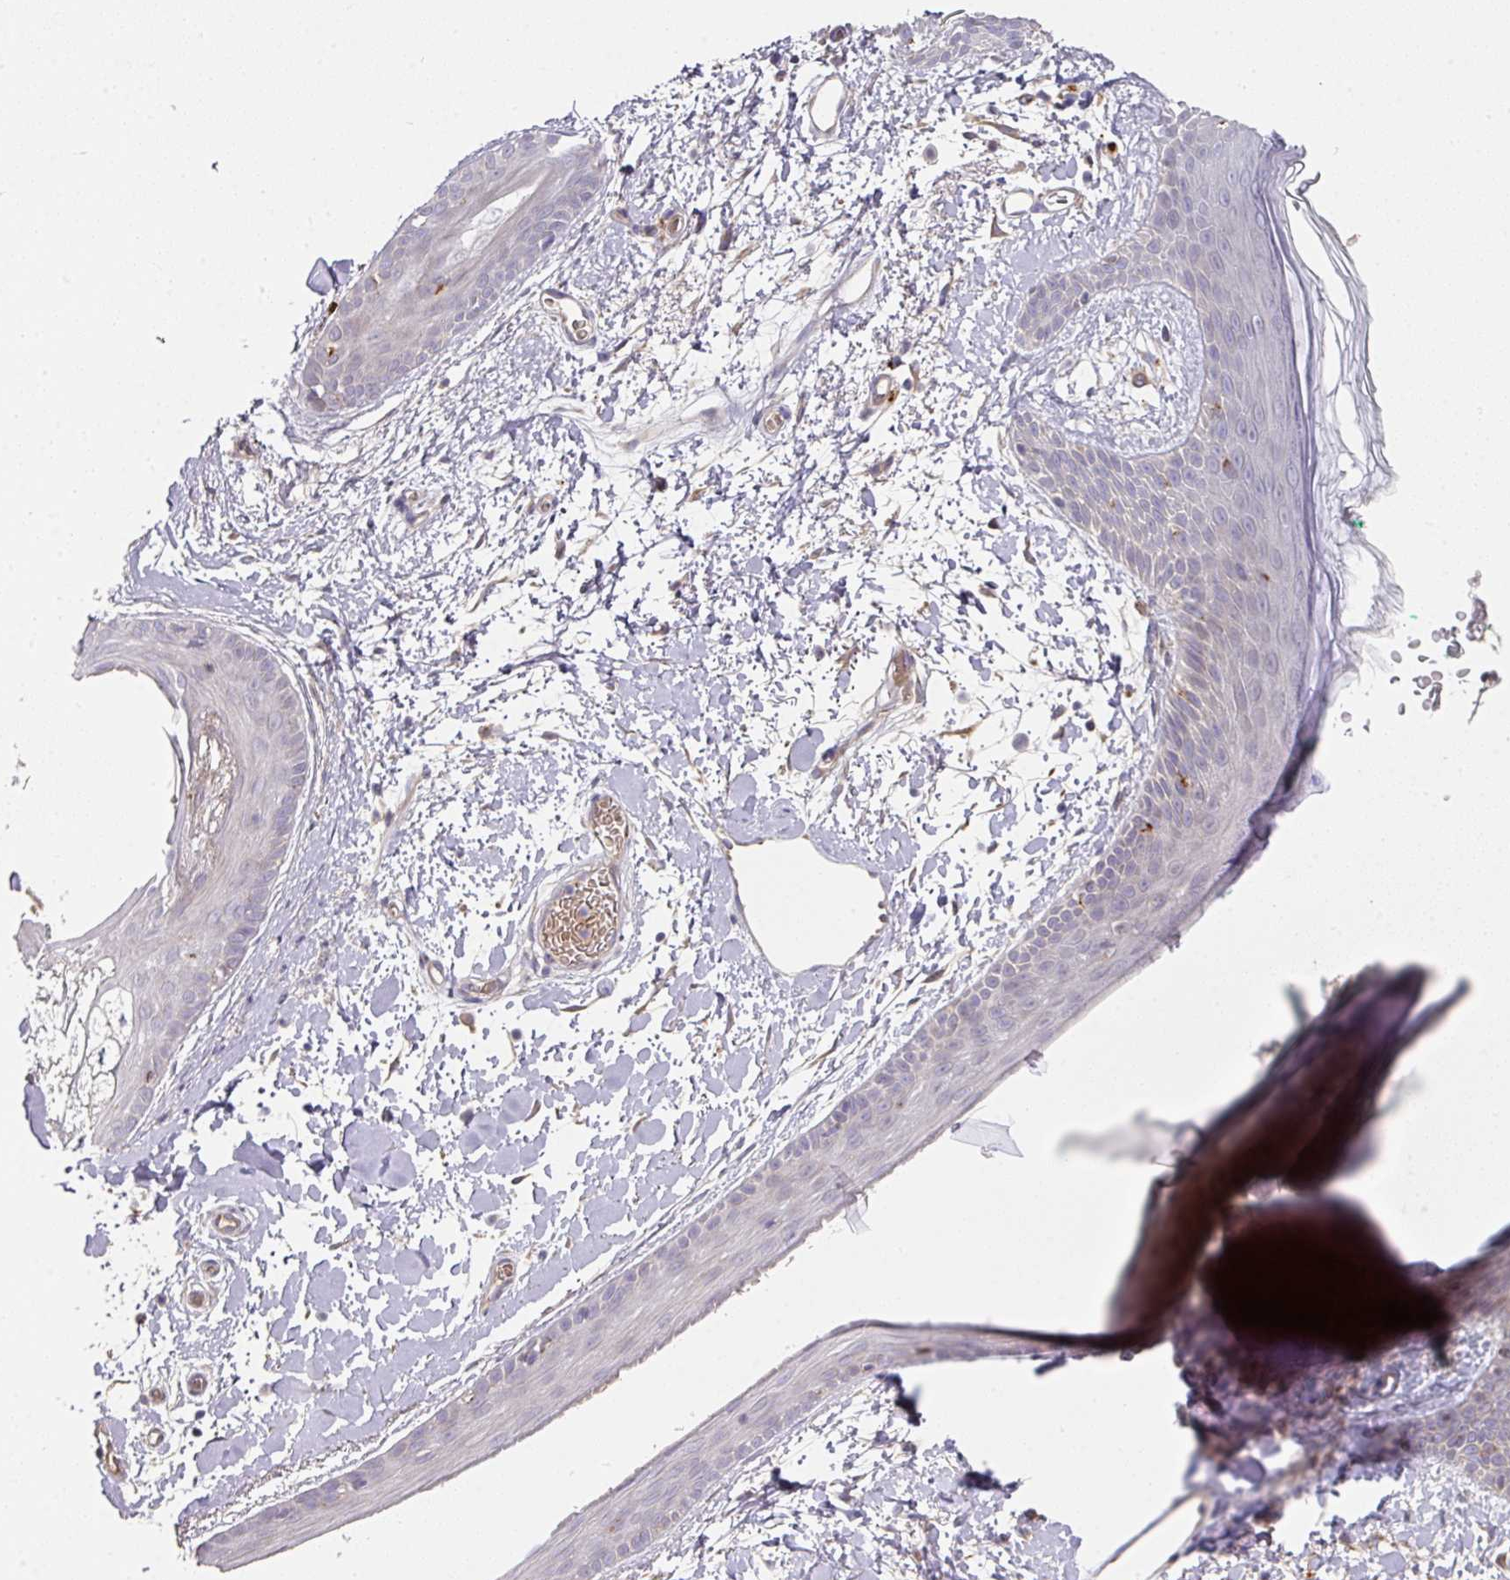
{"staining": {"intensity": "moderate", "quantity": "<25%", "location": "cytoplasmic/membranous"}, "tissue": "skin", "cell_type": "Fibroblasts", "image_type": "normal", "snomed": [{"axis": "morphology", "description": "Normal tissue, NOS"}, {"axis": "topography", "description": "Skin"}], "caption": "Skin stained with IHC demonstrates moderate cytoplasmic/membranous positivity in about <25% of fibroblasts. (brown staining indicates protein expression, while blue staining denotes nuclei).", "gene": "TARM1", "patient": {"sex": "male", "age": 79}}